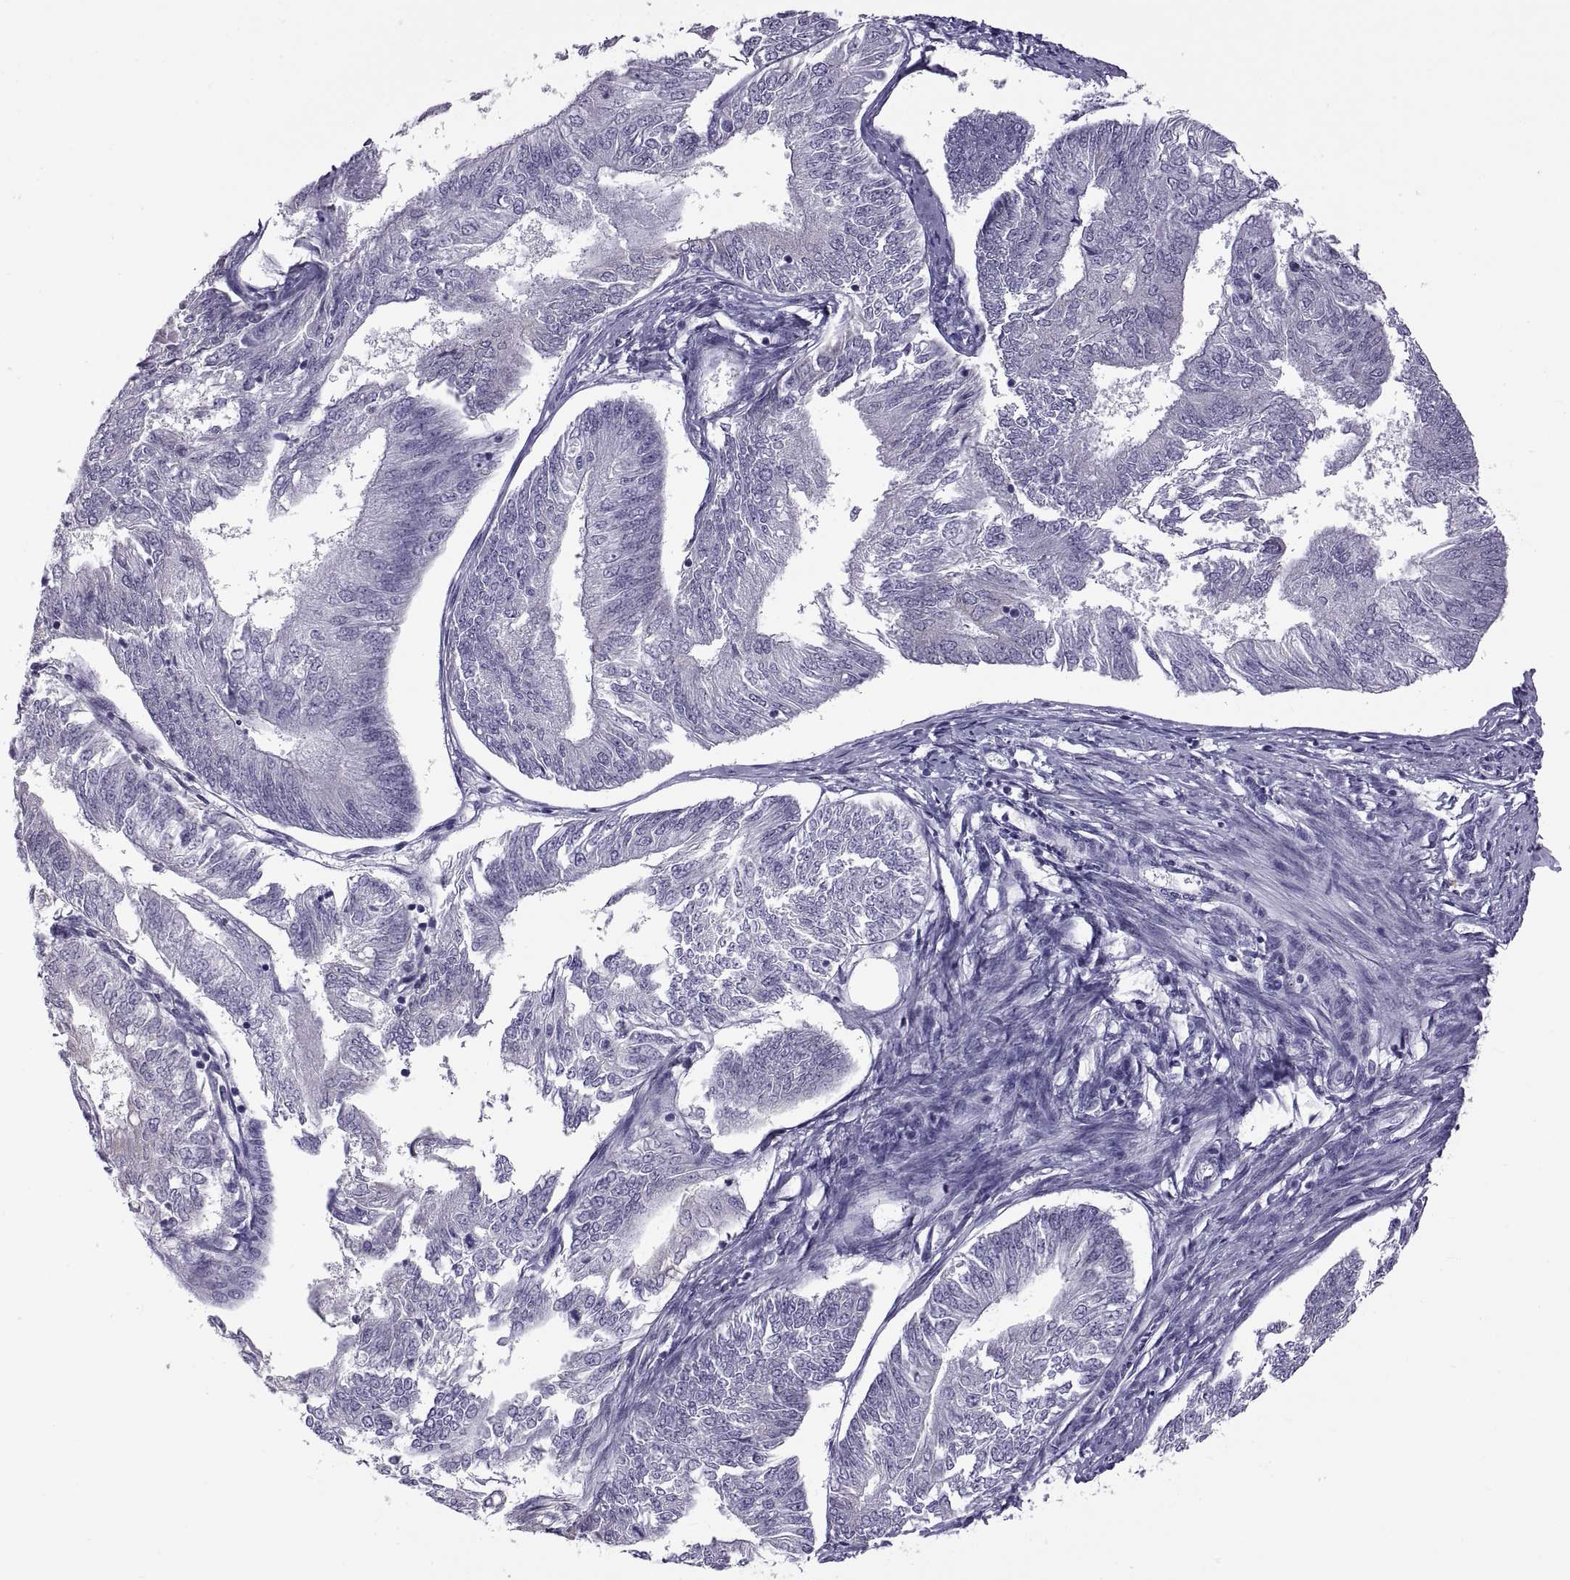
{"staining": {"intensity": "negative", "quantity": "none", "location": "none"}, "tissue": "endometrial cancer", "cell_type": "Tumor cells", "image_type": "cancer", "snomed": [{"axis": "morphology", "description": "Adenocarcinoma, NOS"}, {"axis": "topography", "description": "Endometrium"}], "caption": "A high-resolution micrograph shows immunohistochemistry (IHC) staining of endometrial cancer, which displays no significant expression in tumor cells. (Immunohistochemistry (ihc), brightfield microscopy, high magnification).", "gene": "RDM1", "patient": {"sex": "female", "age": 58}}